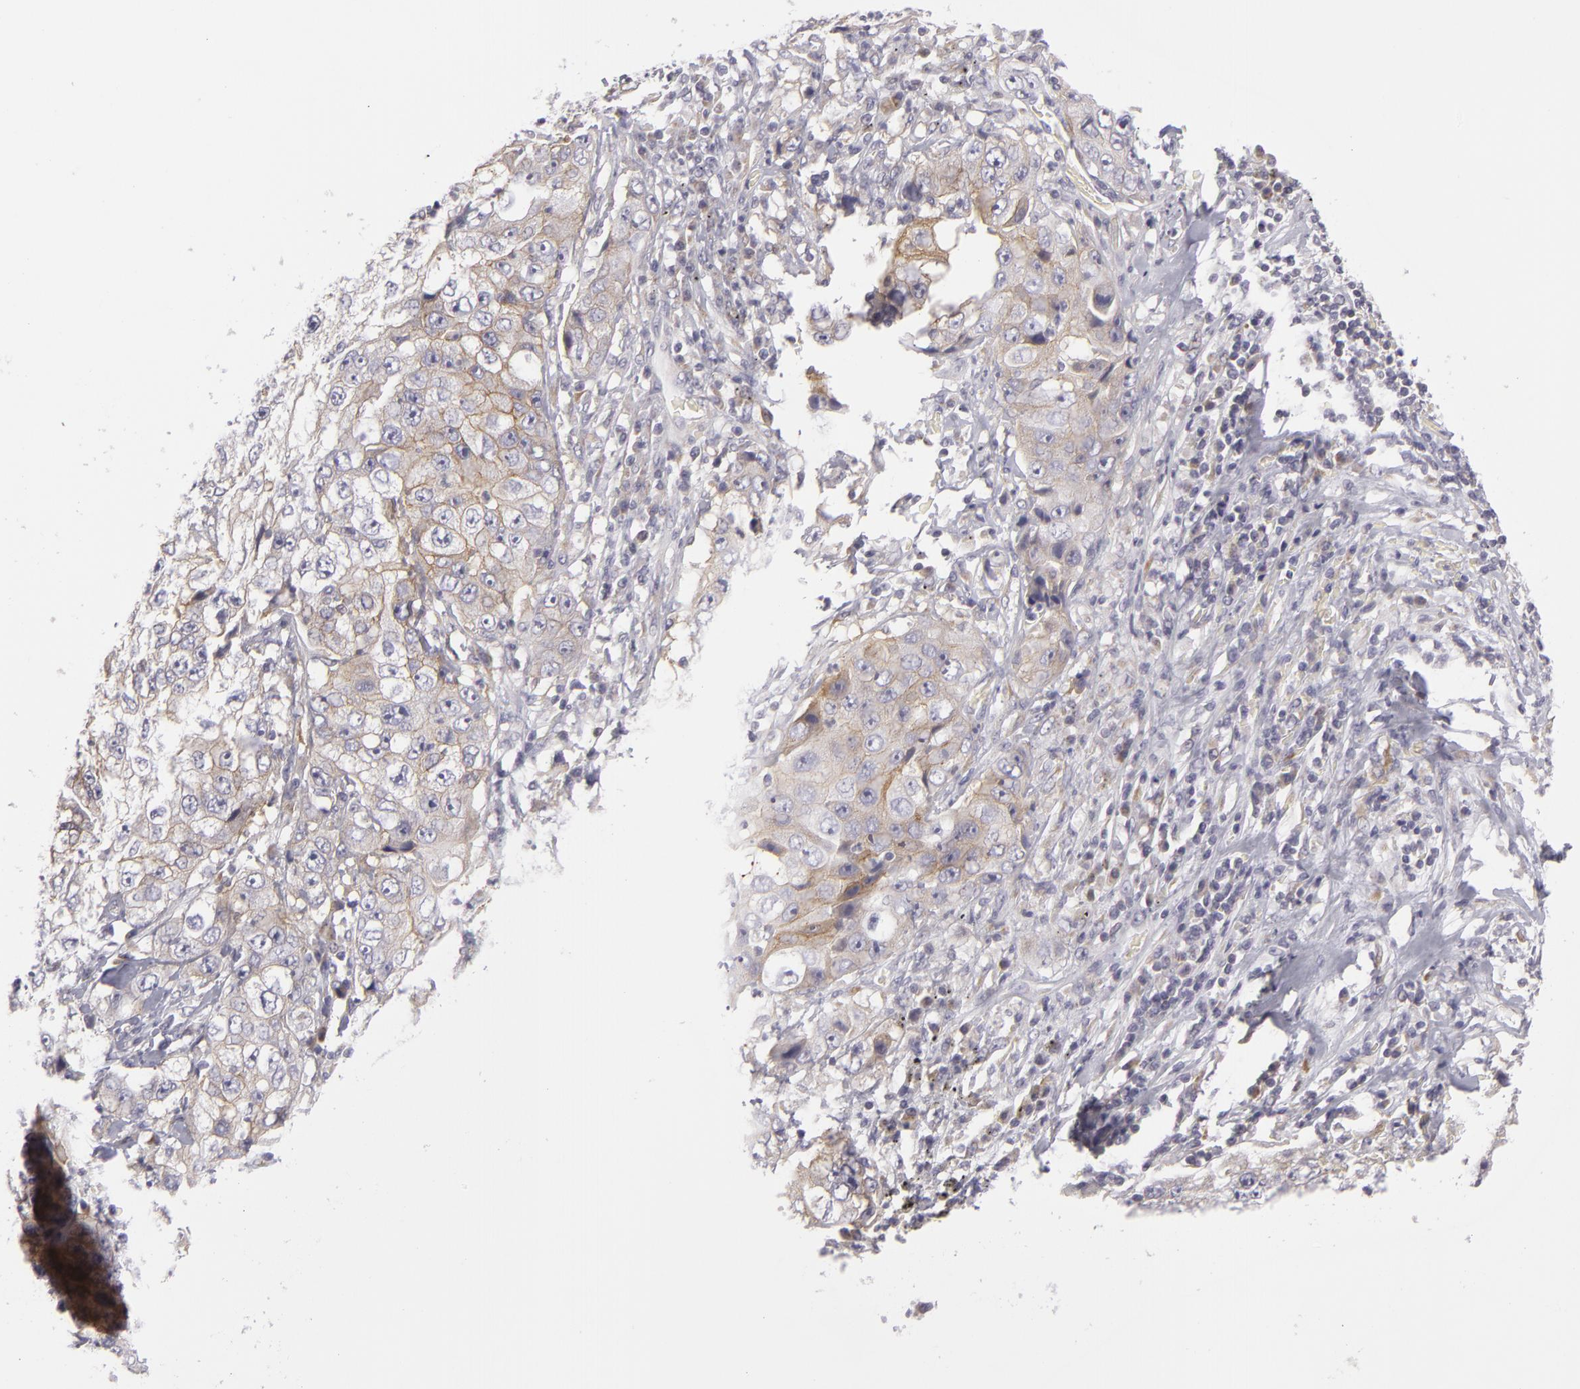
{"staining": {"intensity": "weak", "quantity": "25%-75%", "location": "cytoplasmic/membranous"}, "tissue": "lung cancer", "cell_type": "Tumor cells", "image_type": "cancer", "snomed": [{"axis": "morphology", "description": "Squamous cell carcinoma, NOS"}, {"axis": "topography", "description": "Lung"}], "caption": "Protein staining demonstrates weak cytoplasmic/membranous staining in about 25%-75% of tumor cells in squamous cell carcinoma (lung).", "gene": "ATP2B3", "patient": {"sex": "male", "age": 64}}